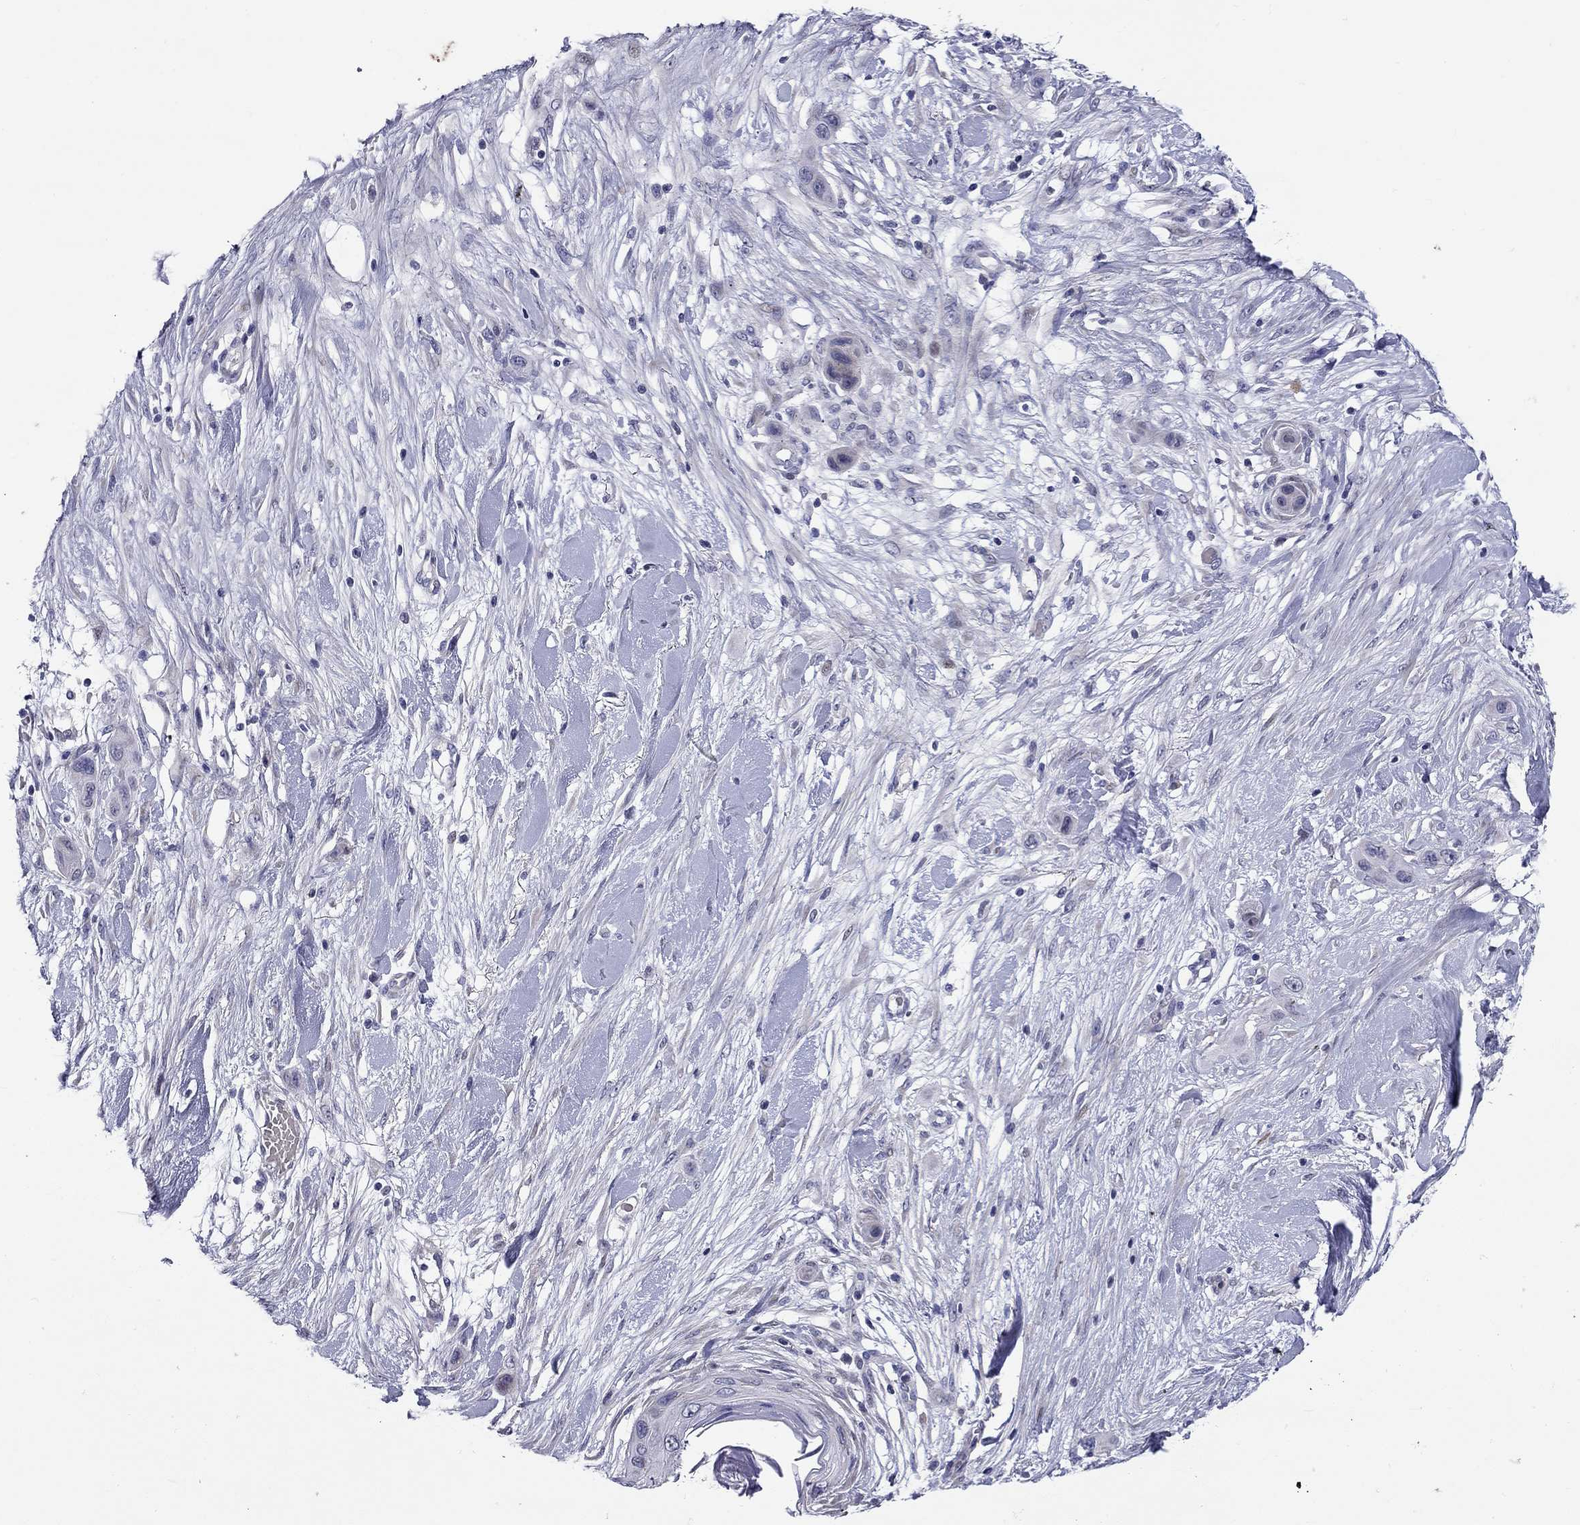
{"staining": {"intensity": "negative", "quantity": "none", "location": "none"}, "tissue": "skin cancer", "cell_type": "Tumor cells", "image_type": "cancer", "snomed": [{"axis": "morphology", "description": "Squamous cell carcinoma, NOS"}, {"axis": "topography", "description": "Skin"}], "caption": "Image shows no significant protein expression in tumor cells of skin cancer (squamous cell carcinoma).", "gene": "C8orf88", "patient": {"sex": "male", "age": 79}}